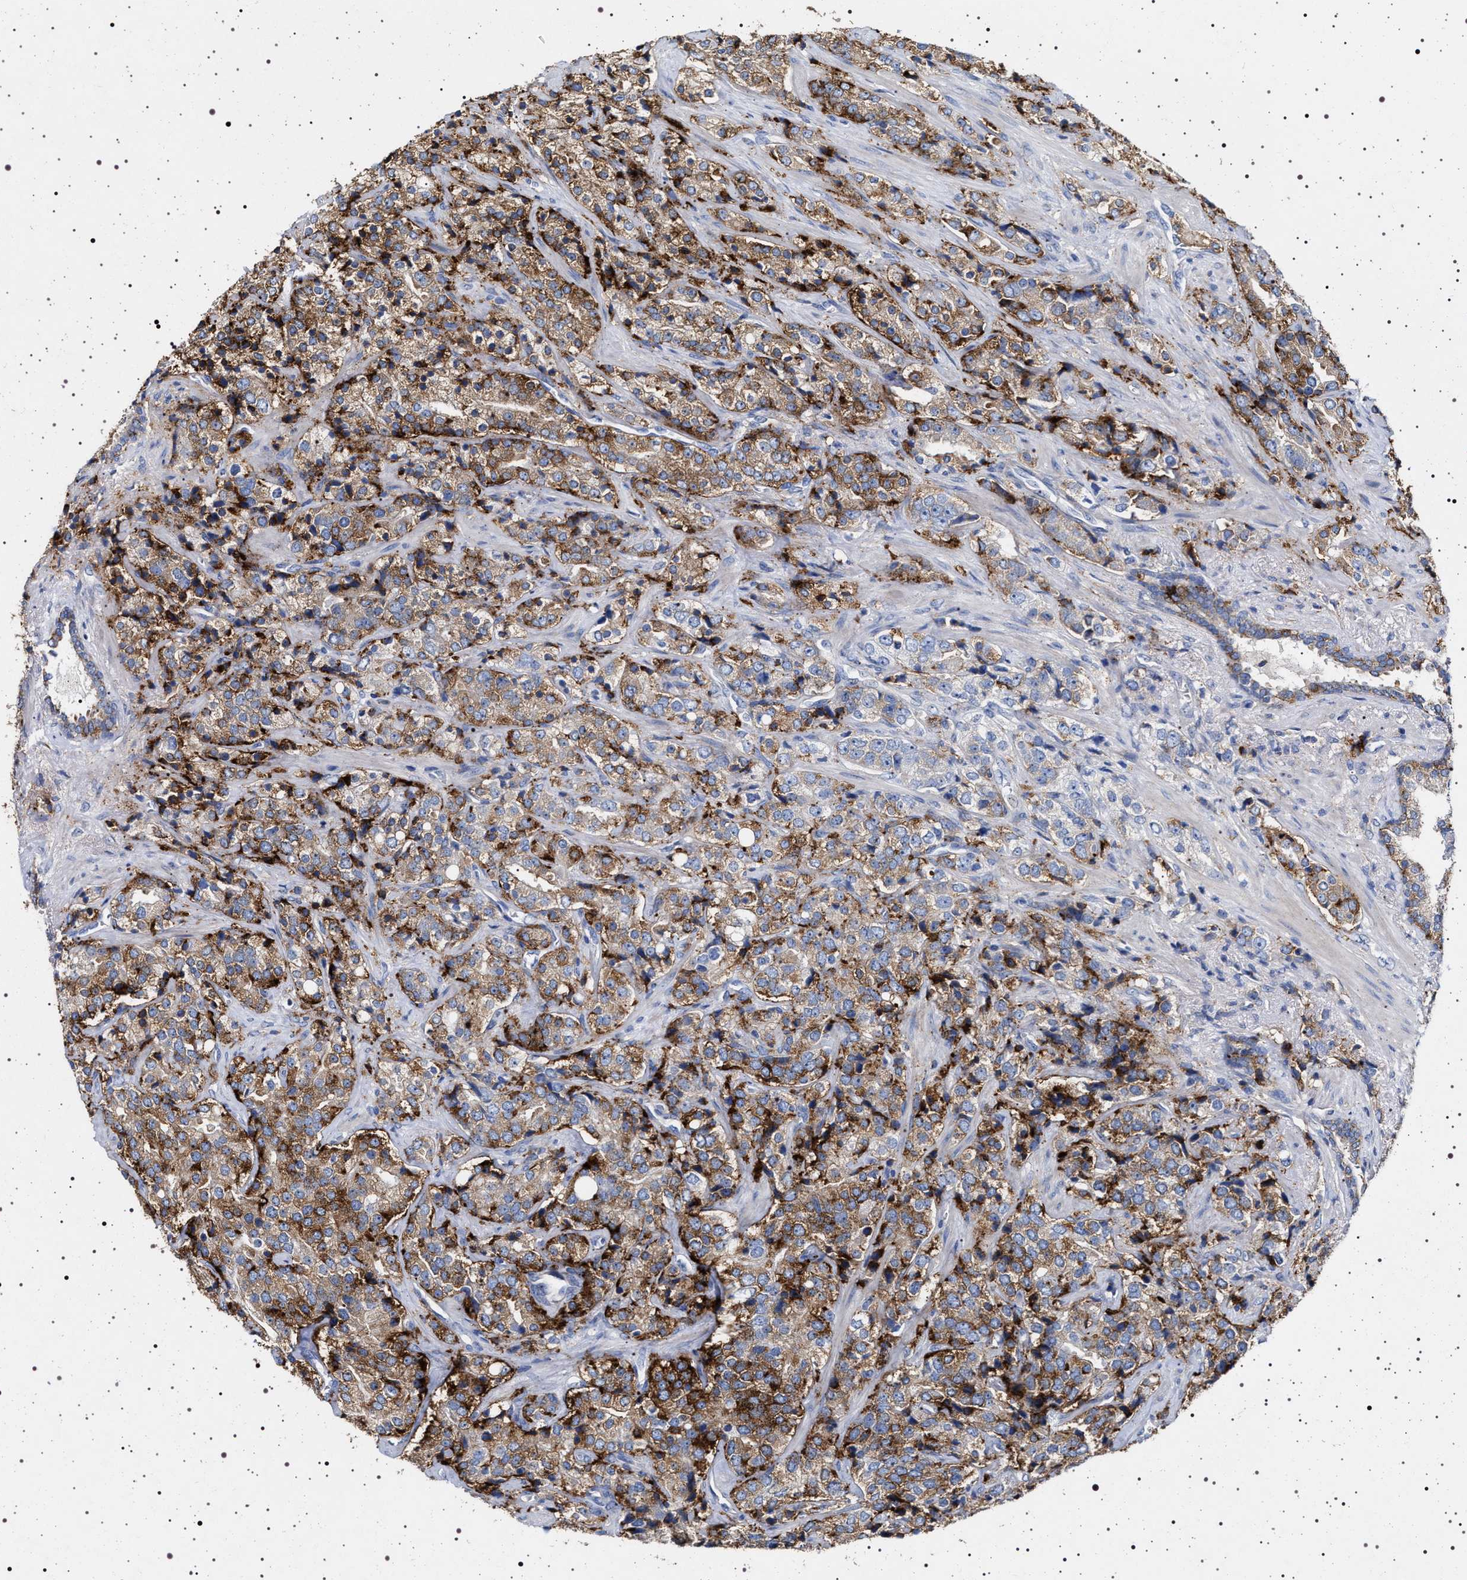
{"staining": {"intensity": "moderate", "quantity": ">75%", "location": "cytoplasmic/membranous"}, "tissue": "prostate cancer", "cell_type": "Tumor cells", "image_type": "cancer", "snomed": [{"axis": "morphology", "description": "Adenocarcinoma, High grade"}, {"axis": "topography", "description": "Prostate"}], "caption": "A high-resolution image shows IHC staining of prostate high-grade adenocarcinoma, which exhibits moderate cytoplasmic/membranous staining in about >75% of tumor cells. The protein of interest is shown in brown color, while the nuclei are stained blue.", "gene": "NAALADL2", "patient": {"sex": "male", "age": 71}}